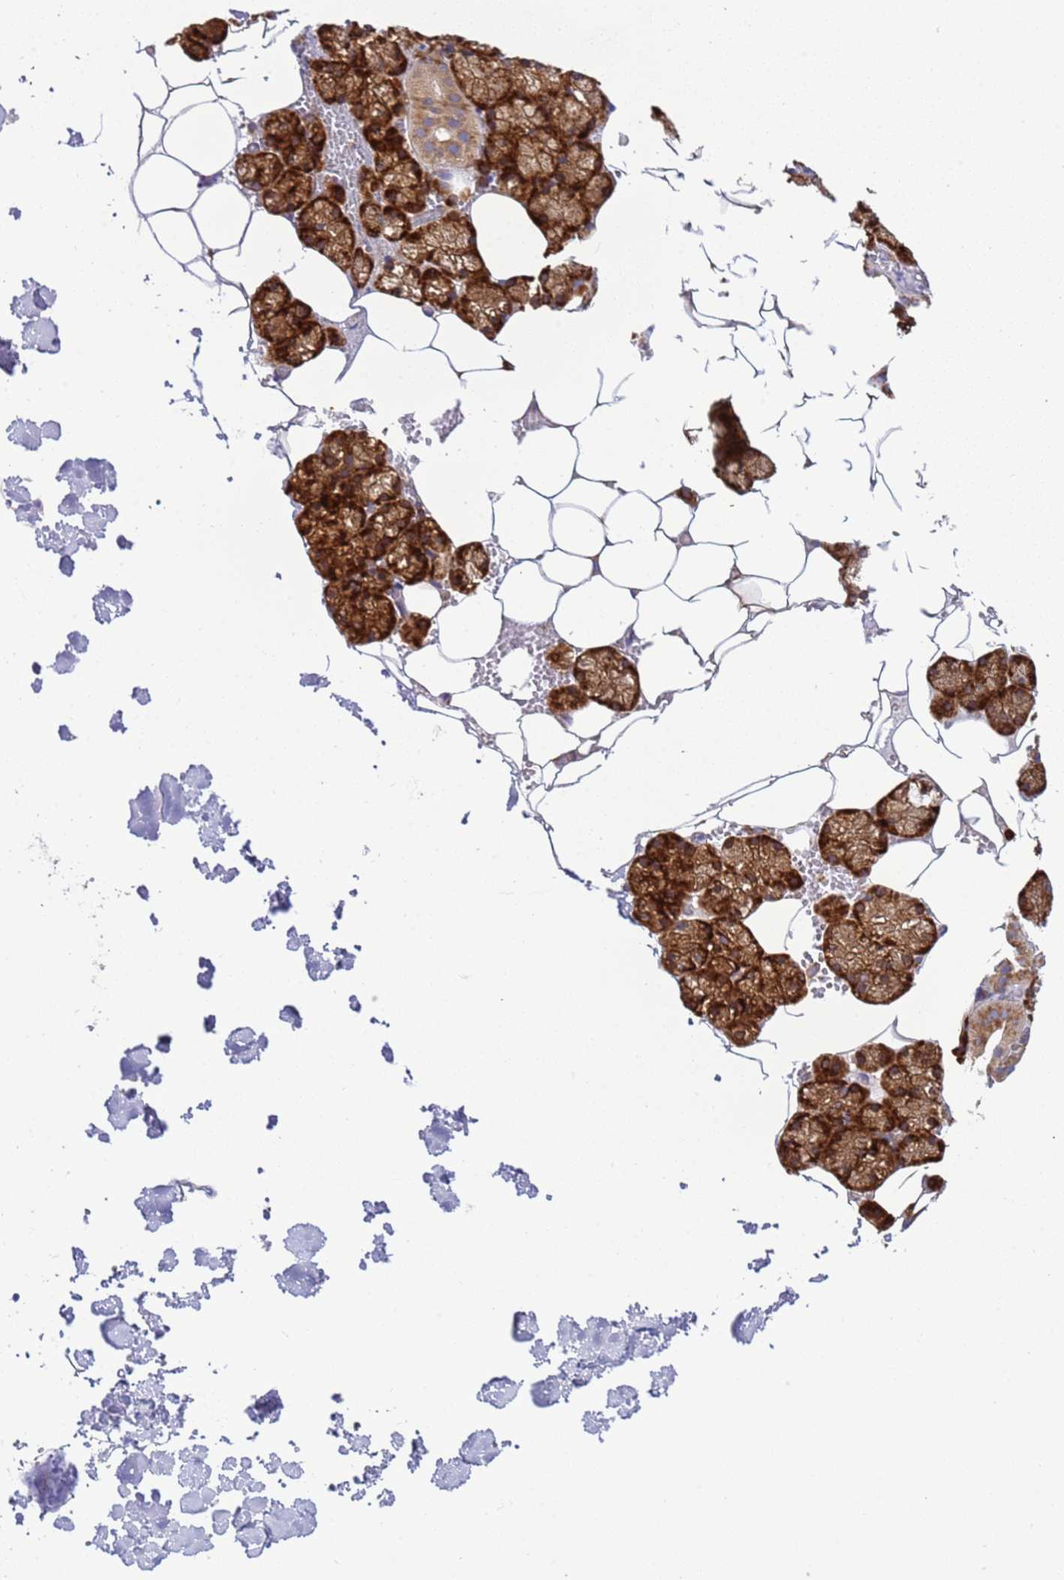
{"staining": {"intensity": "strong", "quantity": ">75%", "location": "cytoplasmic/membranous"}, "tissue": "salivary gland", "cell_type": "Glandular cells", "image_type": "normal", "snomed": [{"axis": "morphology", "description": "Normal tissue, NOS"}, {"axis": "topography", "description": "Salivary gland"}], "caption": "Brown immunohistochemical staining in unremarkable human salivary gland shows strong cytoplasmic/membranous staining in about >75% of glandular cells. The staining was performed using DAB, with brown indicating positive protein expression. Nuclei are stained blue with hematoxylin.", "gene": "RPL36", "patient": {"sex": "male", "age": 62}}